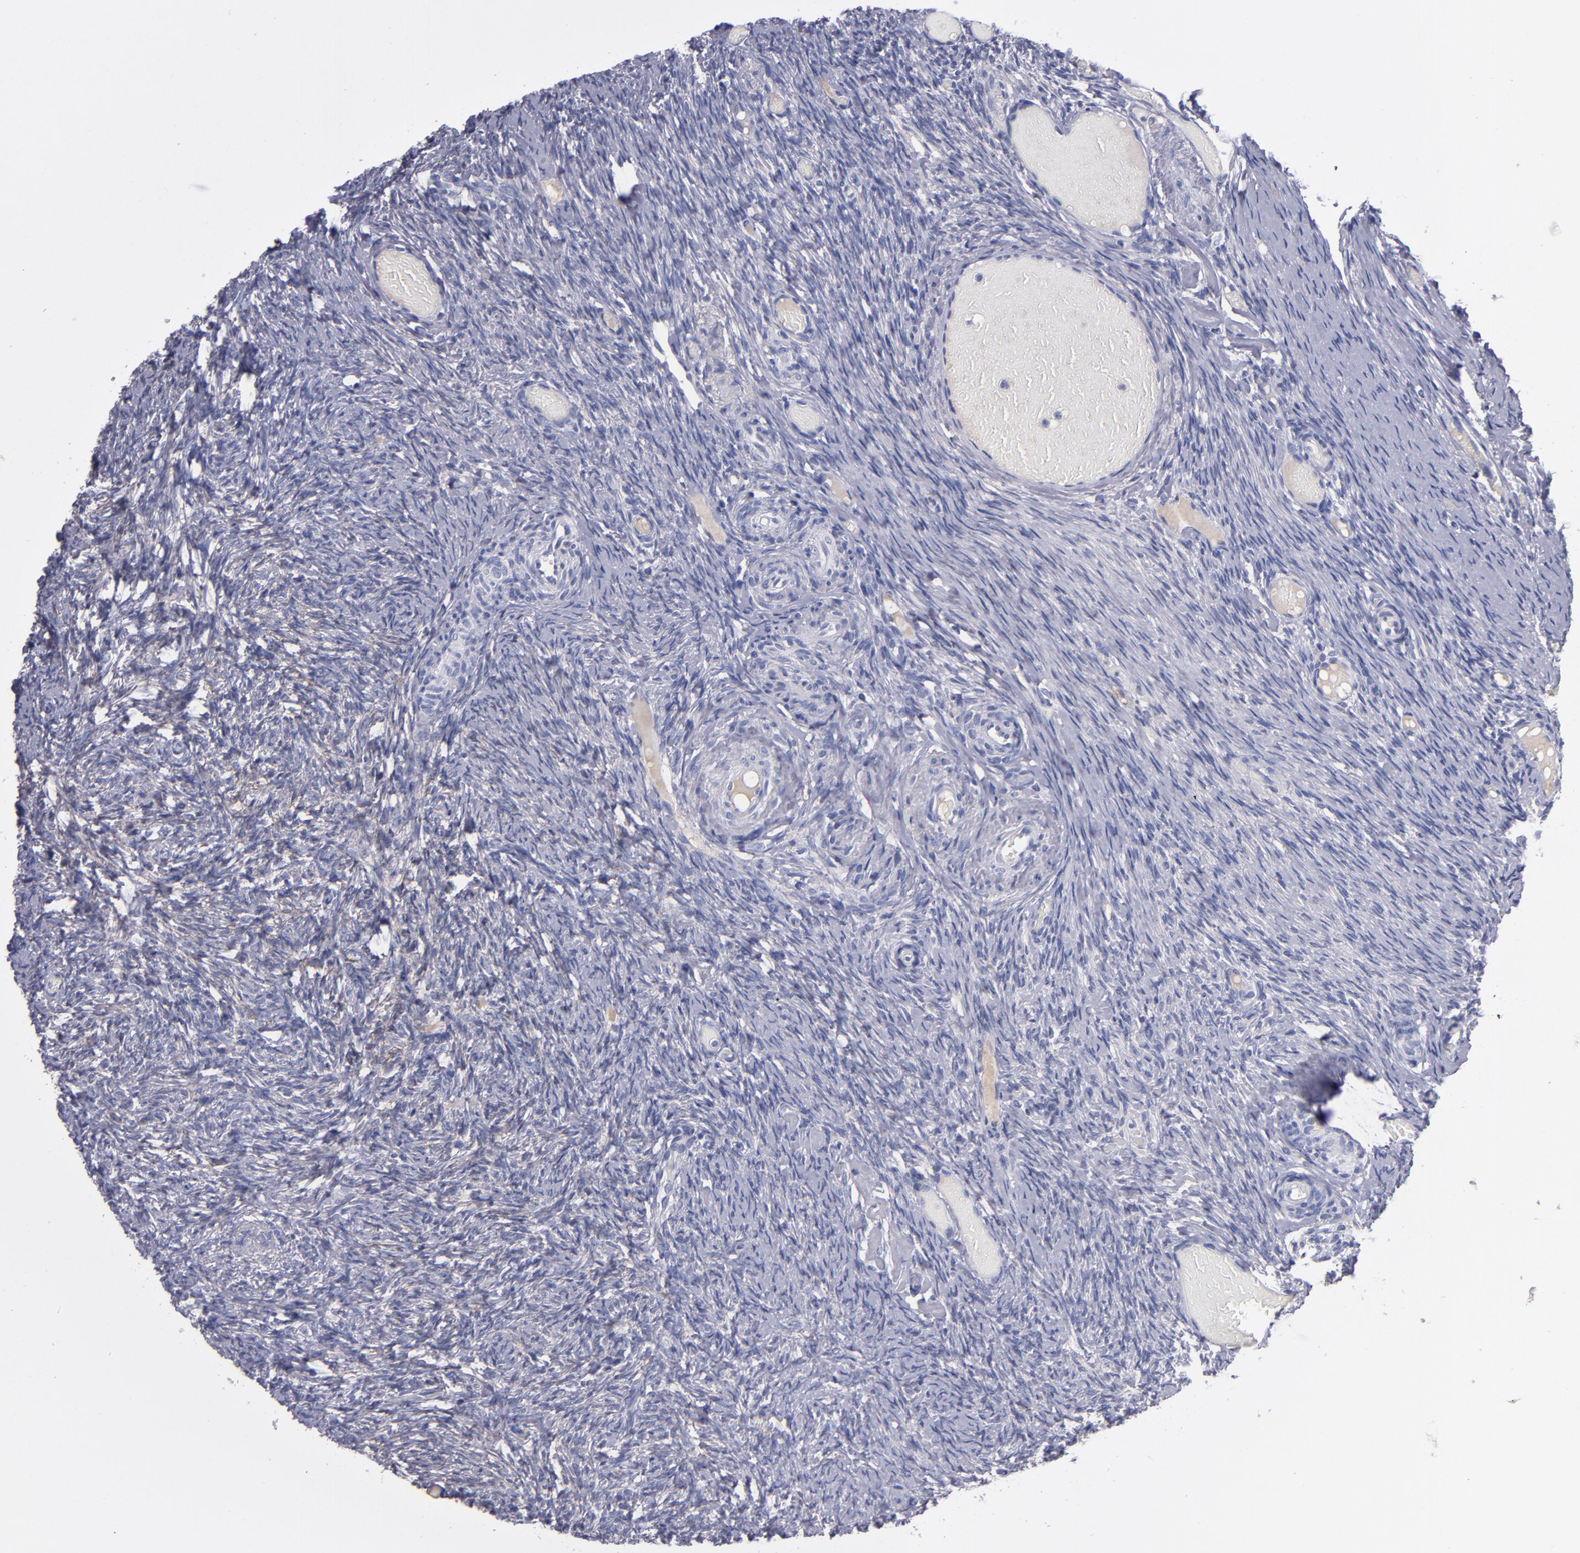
{"staining": {"intensity": "moderate", "quantity": ">75%", "location": "cytoplasmic/membranous"}, "tissue": "ovary", "cell_type": "Follicle cells", "image_type": "normal", "snomed": [{"axis": "morphology", "description": "Normal tissue, NOS"}, {"axis": "topography", "description": "Ovary"}], "caption": "Ovary stained with immunohistochemistry (IHC) exhibits moderate cytoplasmic/membranous positivity in approximately >75% of follicle cells. Using DAB (brown) and hematoxylin (blue) stains, captured at high magnification using brightfield microscopy.", "gene": "CDH3", "patient": {"sex": "female", "age": 60}}